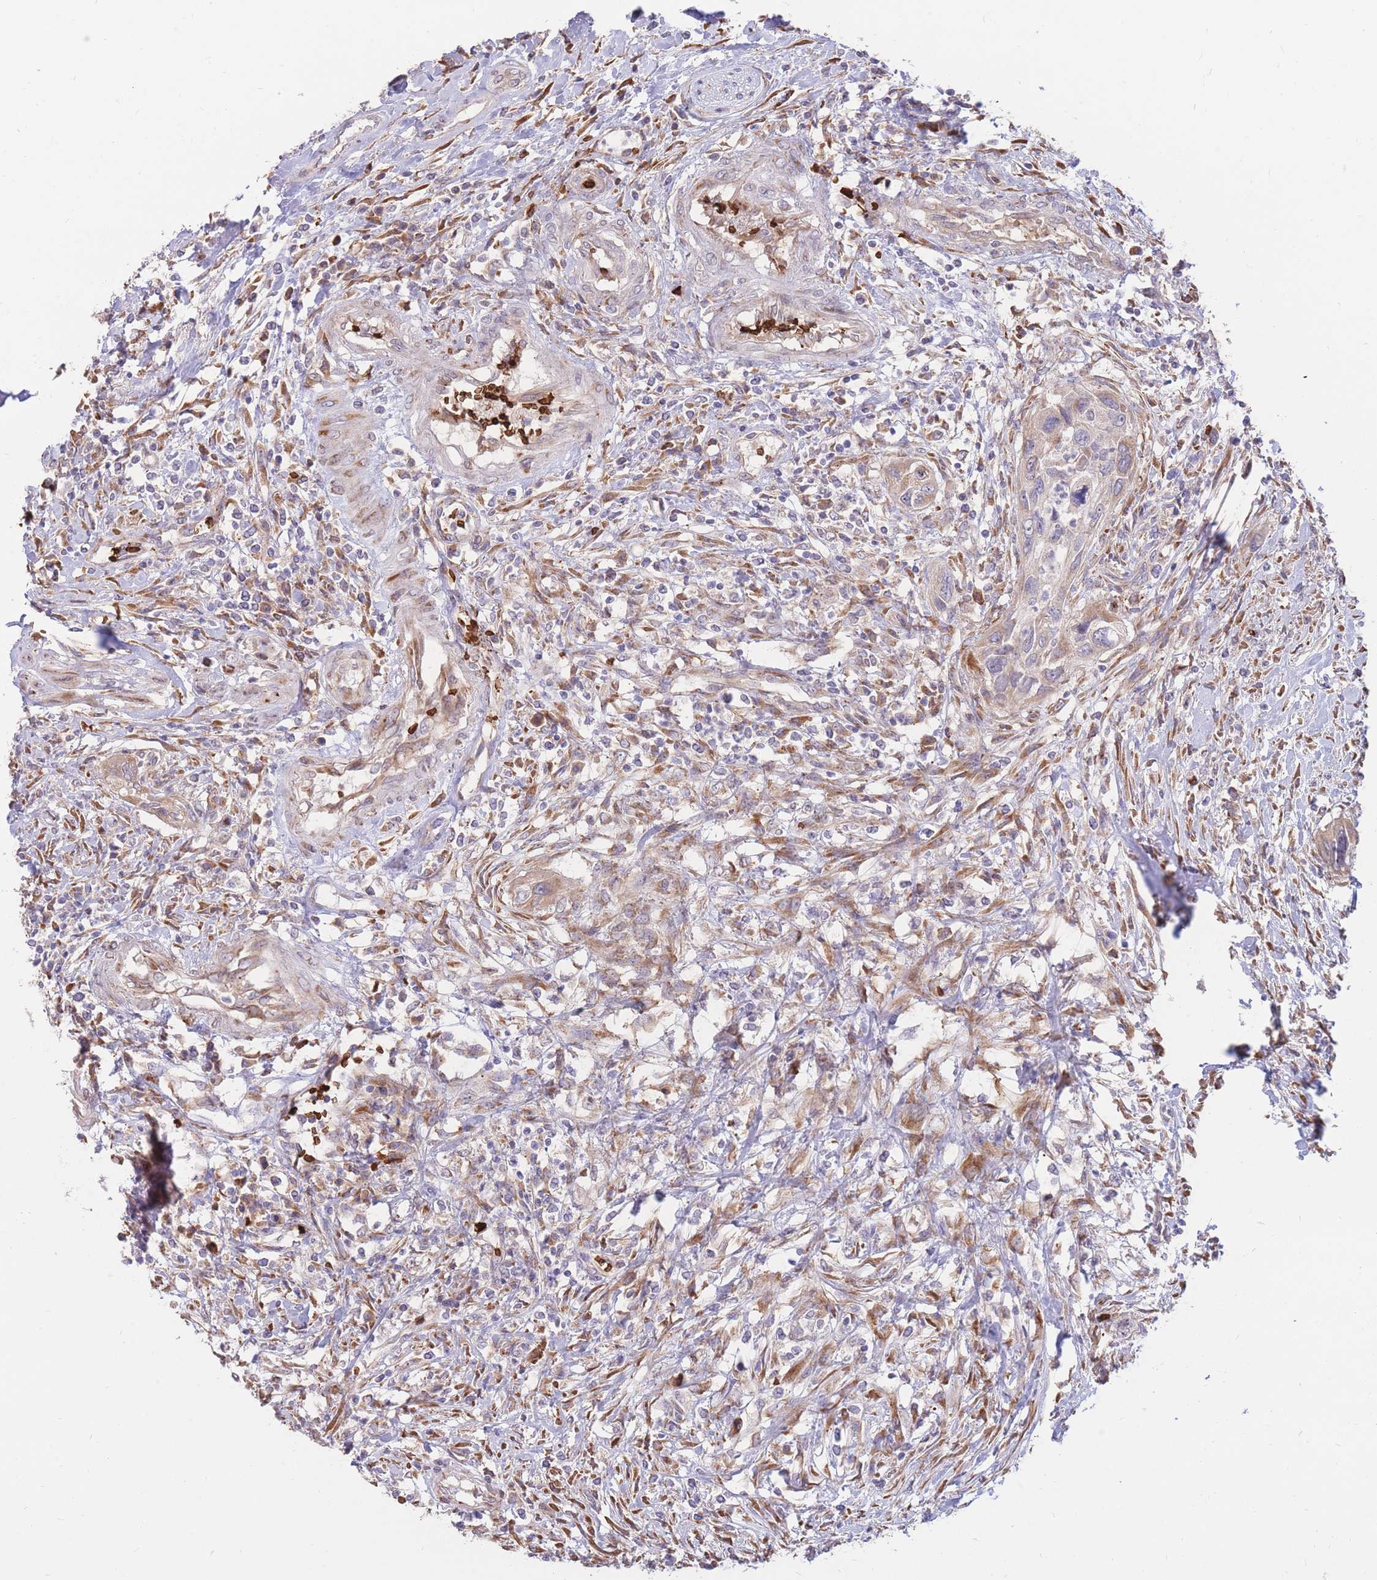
{"staining": {"intensity": "weak", "quantity": "<25%", "location": "cytoplasmic/membranous"}, "tissue": "urothelial cancer", "cell_type": "Tumor cells", "image_type": "cancer", "snomed": [{"axis": "morphology", "description": "Urothelial carcinoma, High grade"}, {"axis": "topography", "description": "Urinary bladder"}], "caption": "High power microscopy photomicrograph of an IHC micrograph of urothelial cancer, revealing no significant staining in tumor cells.", "gene": "ATP10D", "patient": {"sex": "female", "age": 60}}